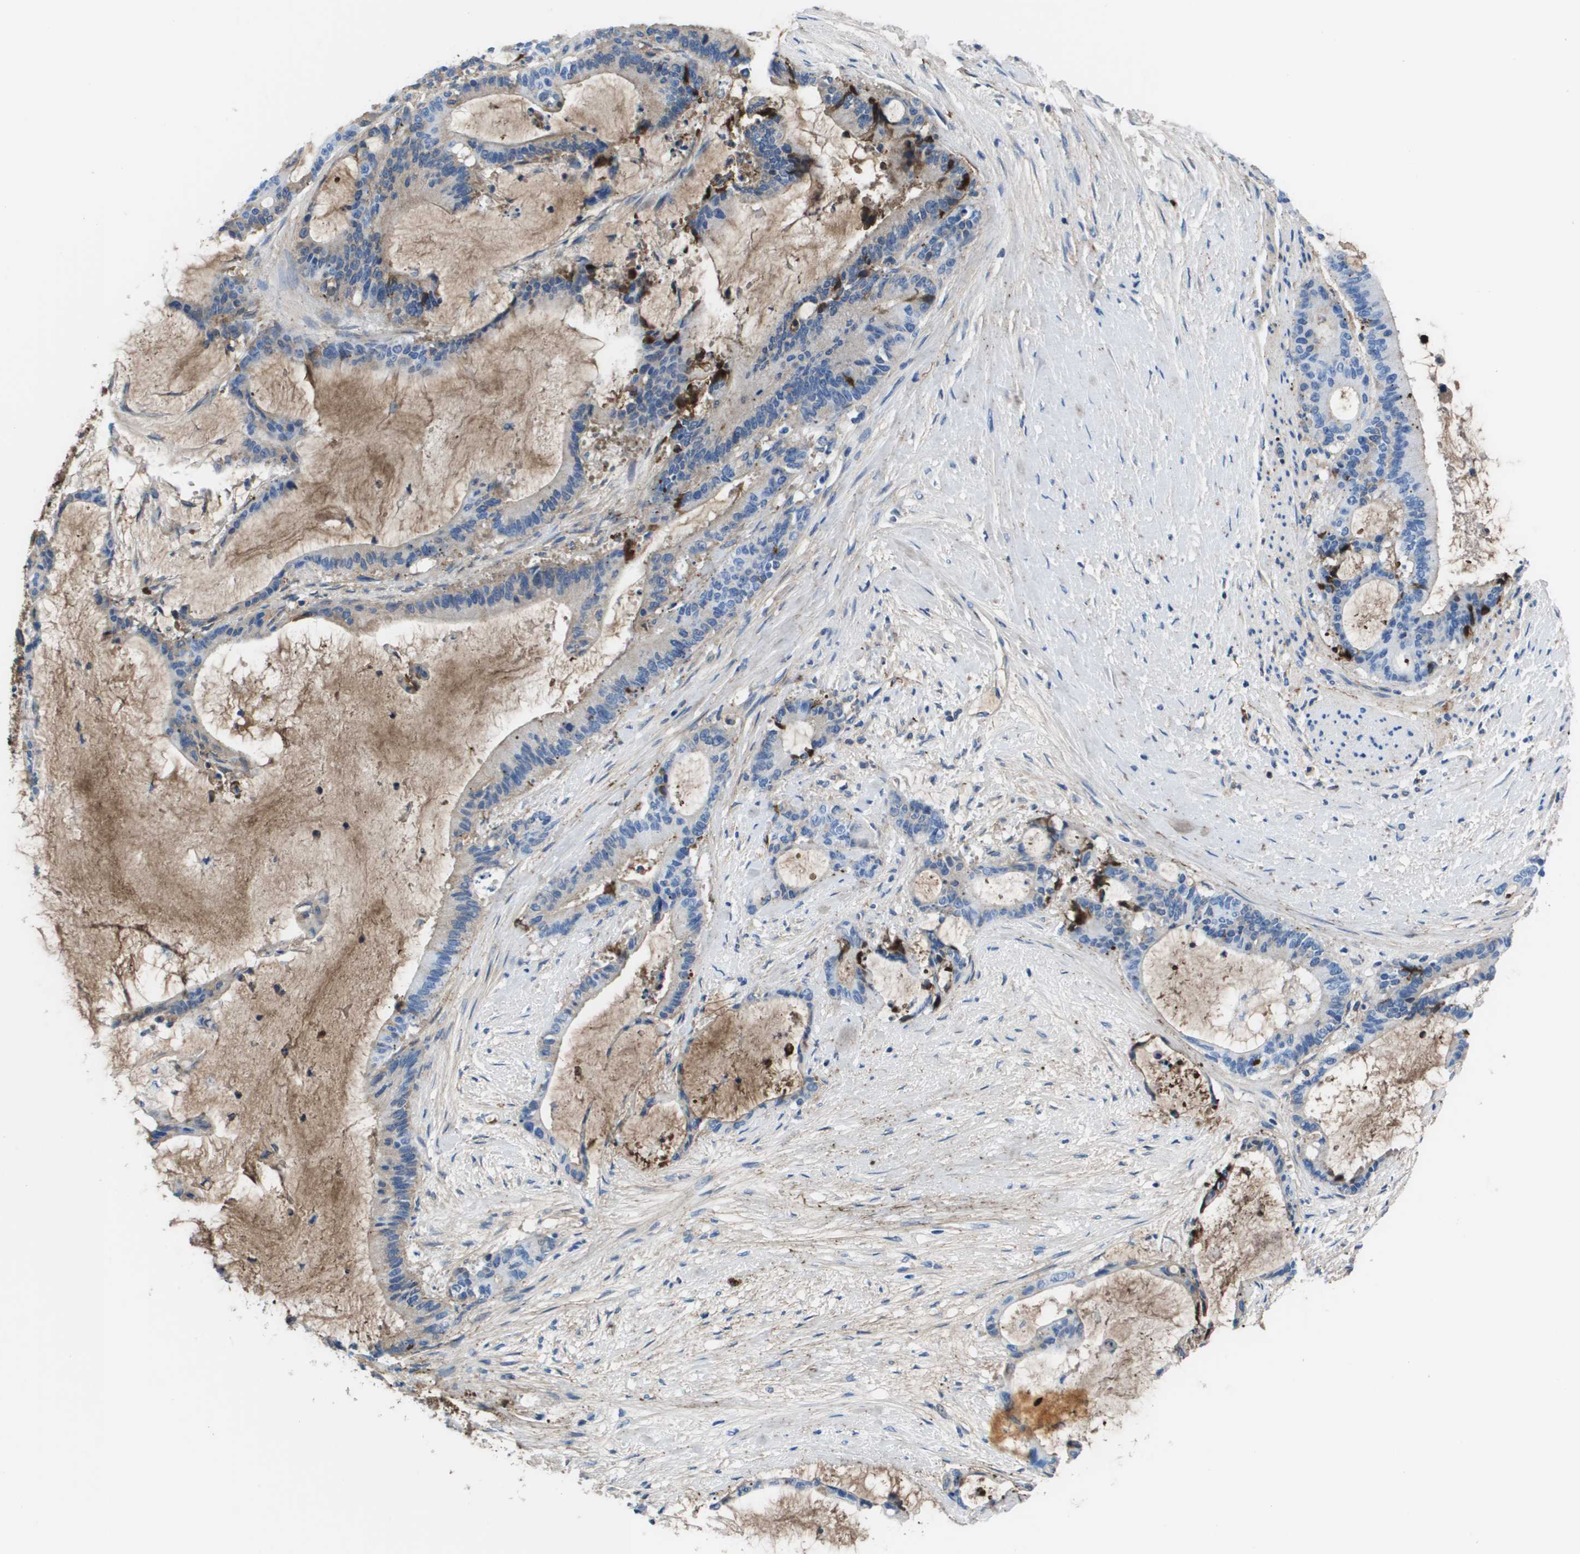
{"staining": {"intensity": "negative", "quantity": "none", "location": "none"}, "tissue": "liver cancer", "cell_type": "Tumor cells", "image_type": "cancer", "snomed": [{"axis": "morphology", "description": "Cholangiocarcinoma"}, {"axis": "topography", "description": "Liver"}], "caption": "This is an immunohistochemistry (IHC) image of liver cancer (cholangiocarcinoma). There is no staining in tumor cells.", "gene": "VTN", "patient": {"sex": "female", "age": 73}}